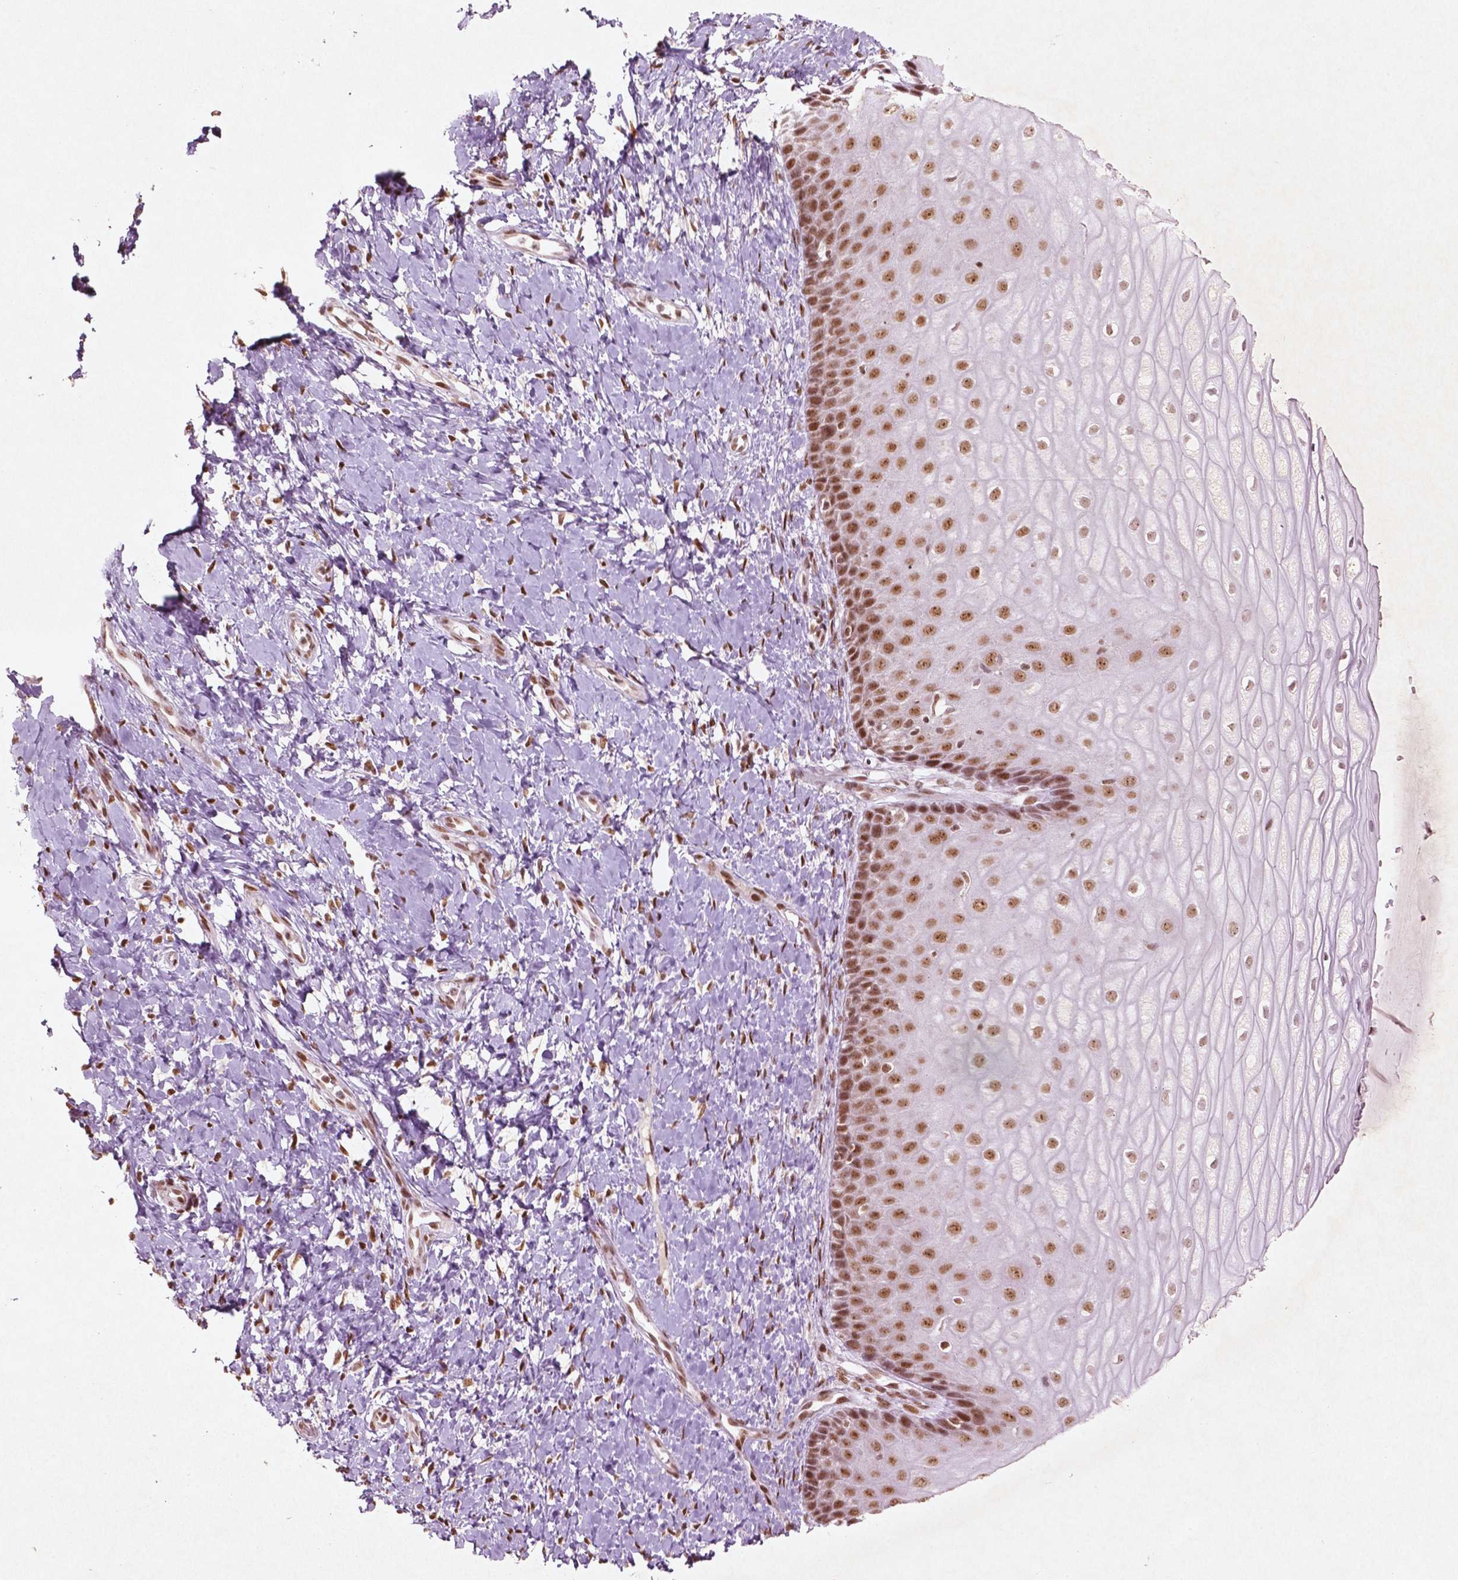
{"staining": {"intensity": "strong", "quantity": ">75%", "location": "nuclear"}, "tissue": "cervix", "cell_type": "Glandular cells", "image_type": "normal", "snomed": [{"axis": "morphology", "description": "Normal tissue, NOS"}, {"axis": "topography", "description": "Cervix"}], "caption": "A high-resolution image shows immunohistochemistry (IHC) staining of unremarkable cervix, which shows strong nuclear staining in about >75% of glandular cells.", "gene": "HMG20B", "patient": {"sex": "female", "age": 37}}